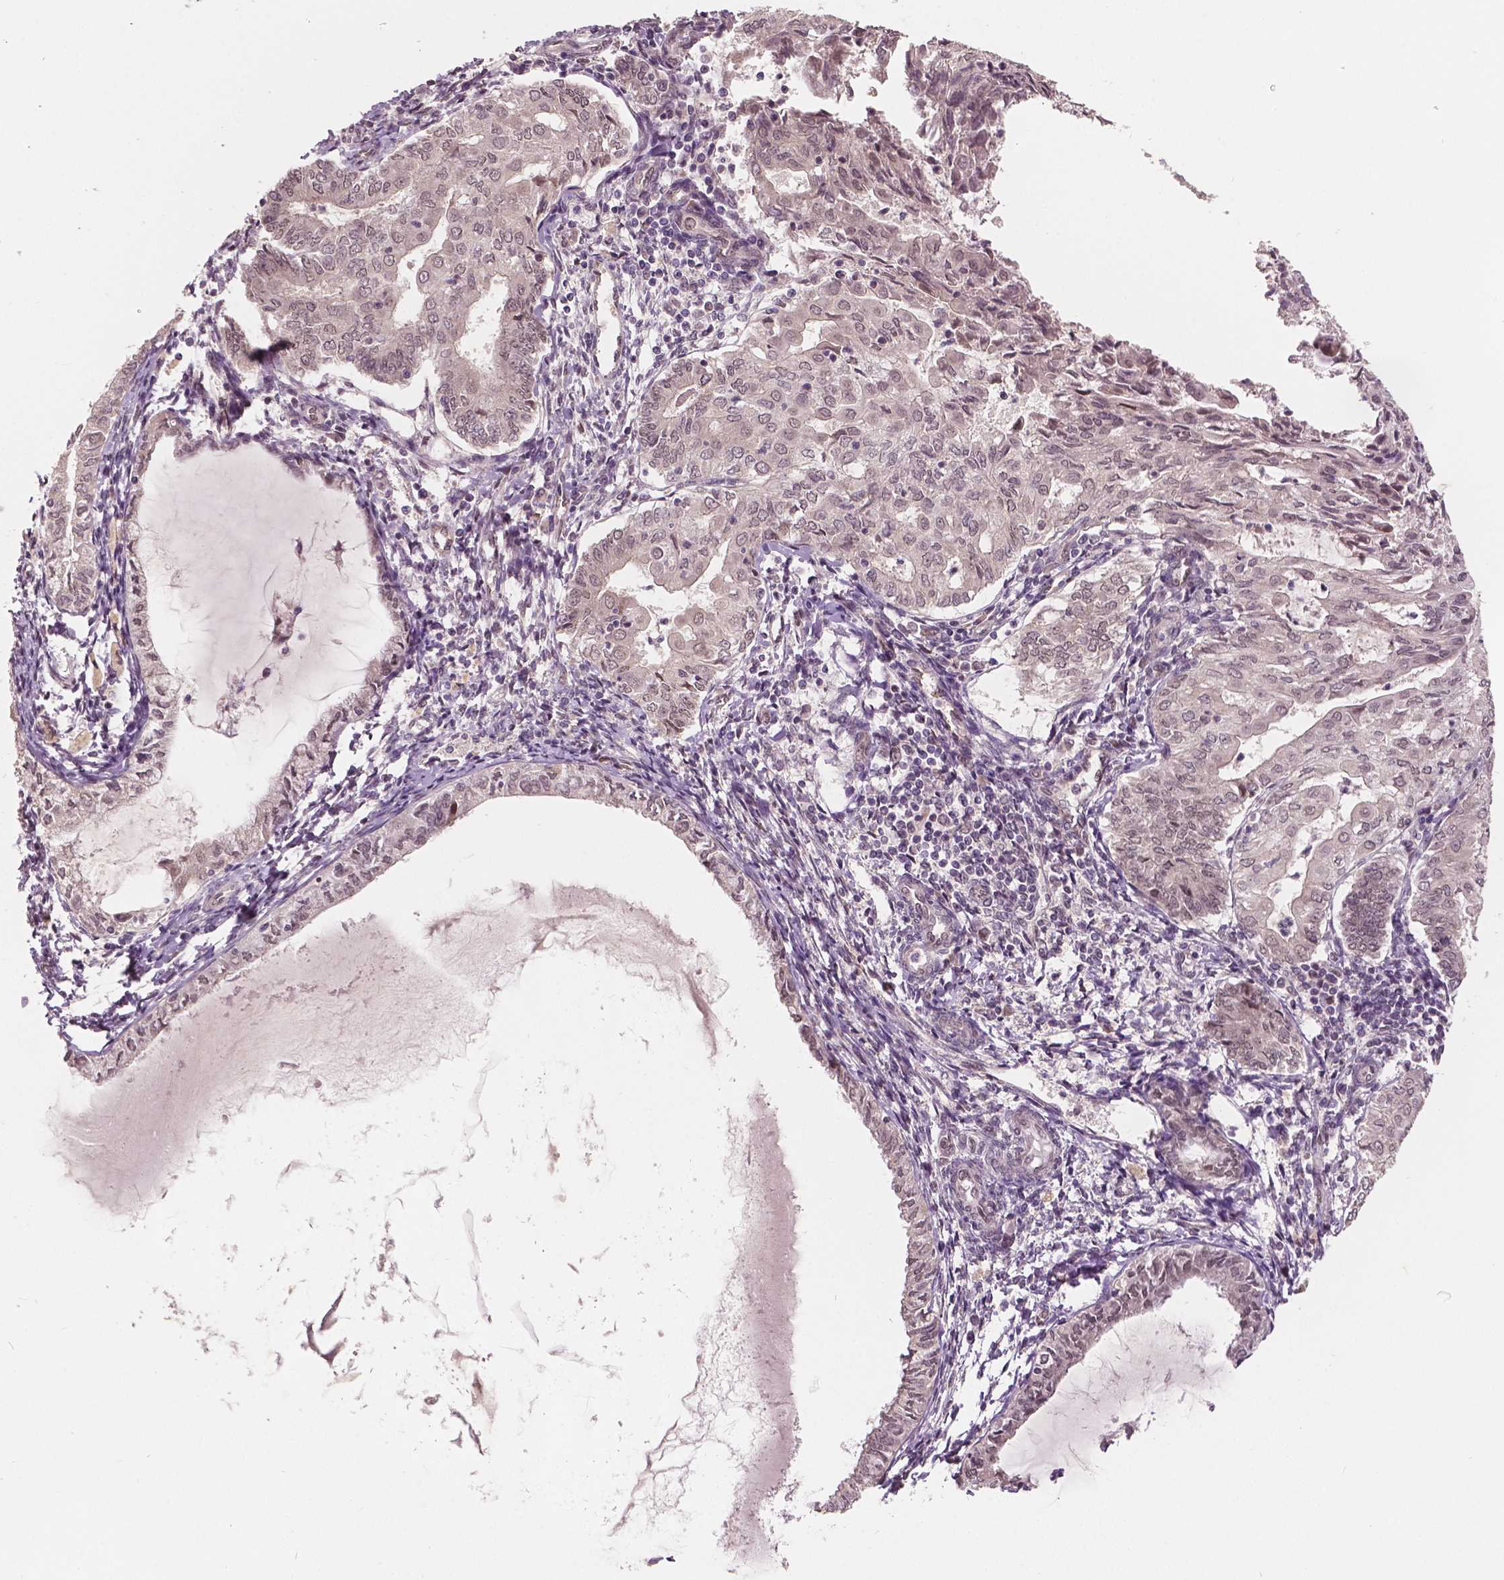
{"staining": {"intensity": "negative", "quantity": "none", "location": "none"}, "tissue": "endometrial cancer", "cell_type": "Tumor cells", "image_type": "cancer", "snomed": [{"axis": "morphology", "description": "Adenocarcinoma, NOS"}, {"axis": "topography", "description": "Endometrium"}], "caption": "Tumor cells are negative for brown protein staining in endometrial cancer (adenocarcinoma).", "gene": "HMBOX1", "patient": {"sex": "female", "age": 68}}